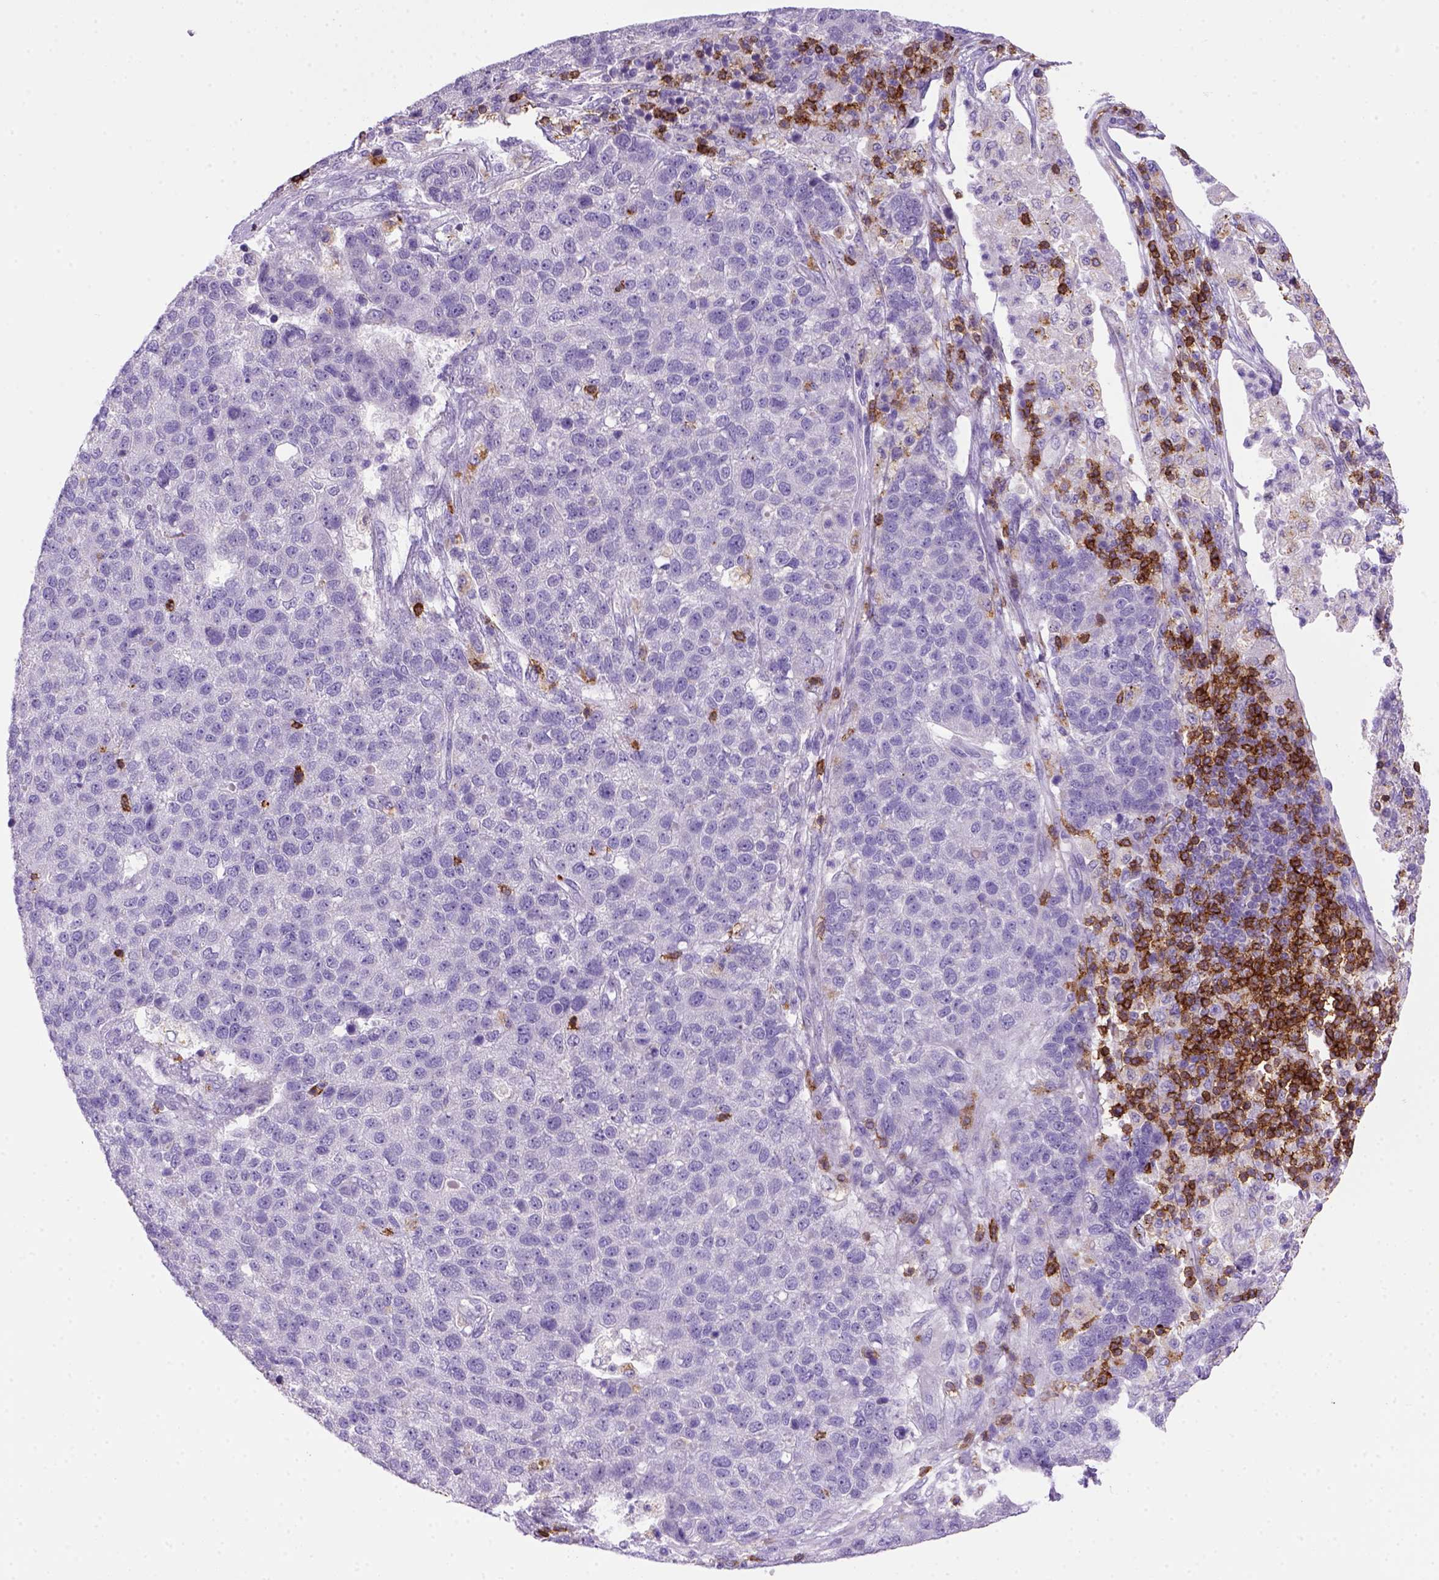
{"staining": {"intensity": "negative", "quantity": "none", "location": "none"}, "tissue": "pancreatic cancer", "cell_type": "Tumor cells", "image_type": "cancer", "snomed": [{"axis": "morphology", "description": "Adenocarcinoma, NOS"}, {"axis": "topography", "description": "Pancreas"}], "caption": "Immunohistochemistry (IHC) histopathology image of pancreatic cancer (adenocarcinoma) stained for a protein (brown), which demonstrates no positivity in tumor cells.", "gene": "CD3E", "patient": {"sex": "female", "age": 61}}